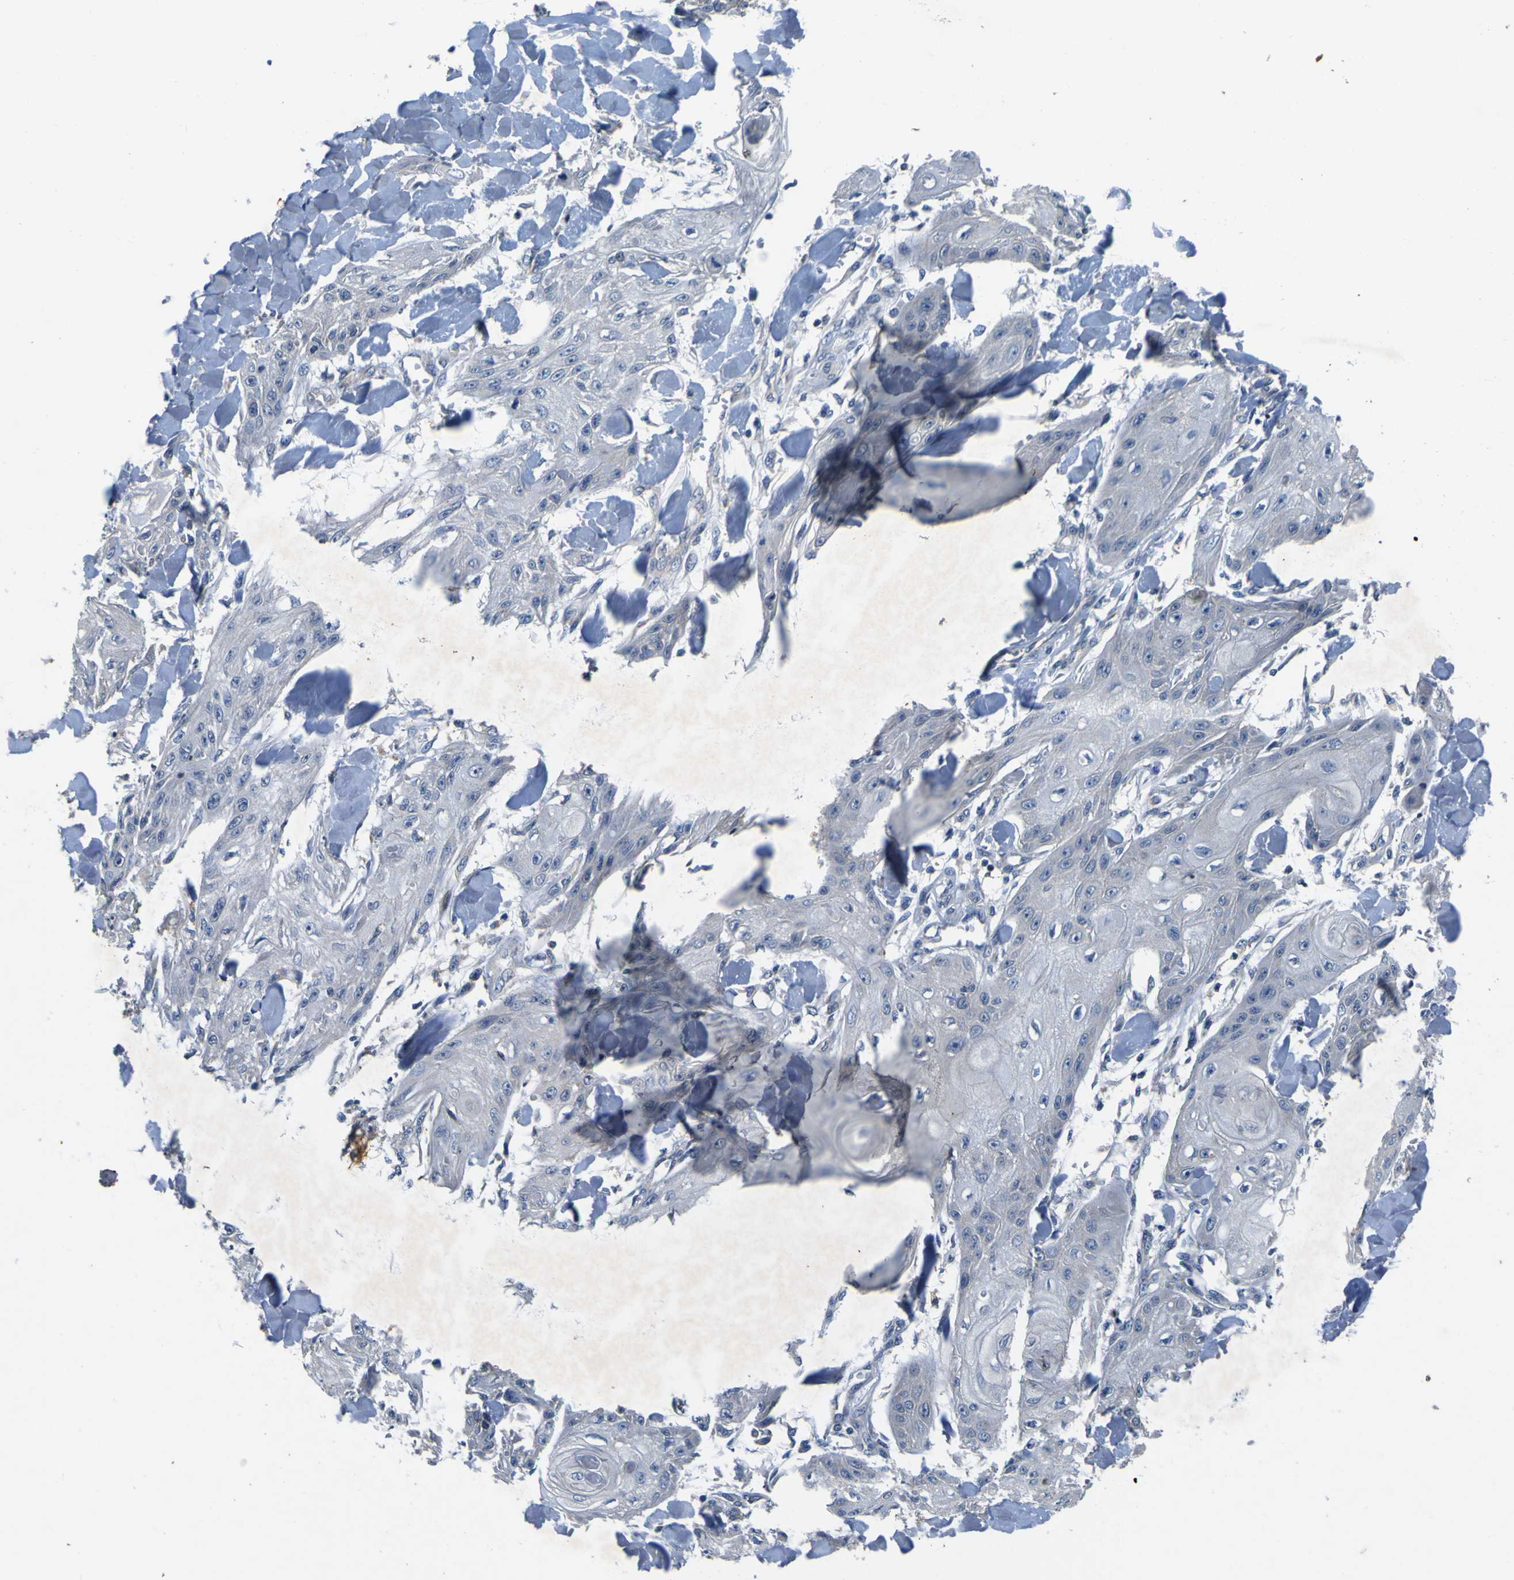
{"staining": {"intensity": "negative", "quantity": "none", "location": "none"}, "tissue": "skin cancer", "cell_type": "Tumor cells", "image_type": "cancer", "snomed": [{"axis": "morphology", "description": "Squamous cell carcinoma, NOS"}, {"axis": "topography", "description": "Skin"}], "caption": "This is a photomicrograph of immunohistochemistry (IHC) staining of skin cancer (squamous cell carcinoma), which shows no staining in tumor cells.", "gene": "EPHB4", "patient": {"sex": "male", "age": 74}}